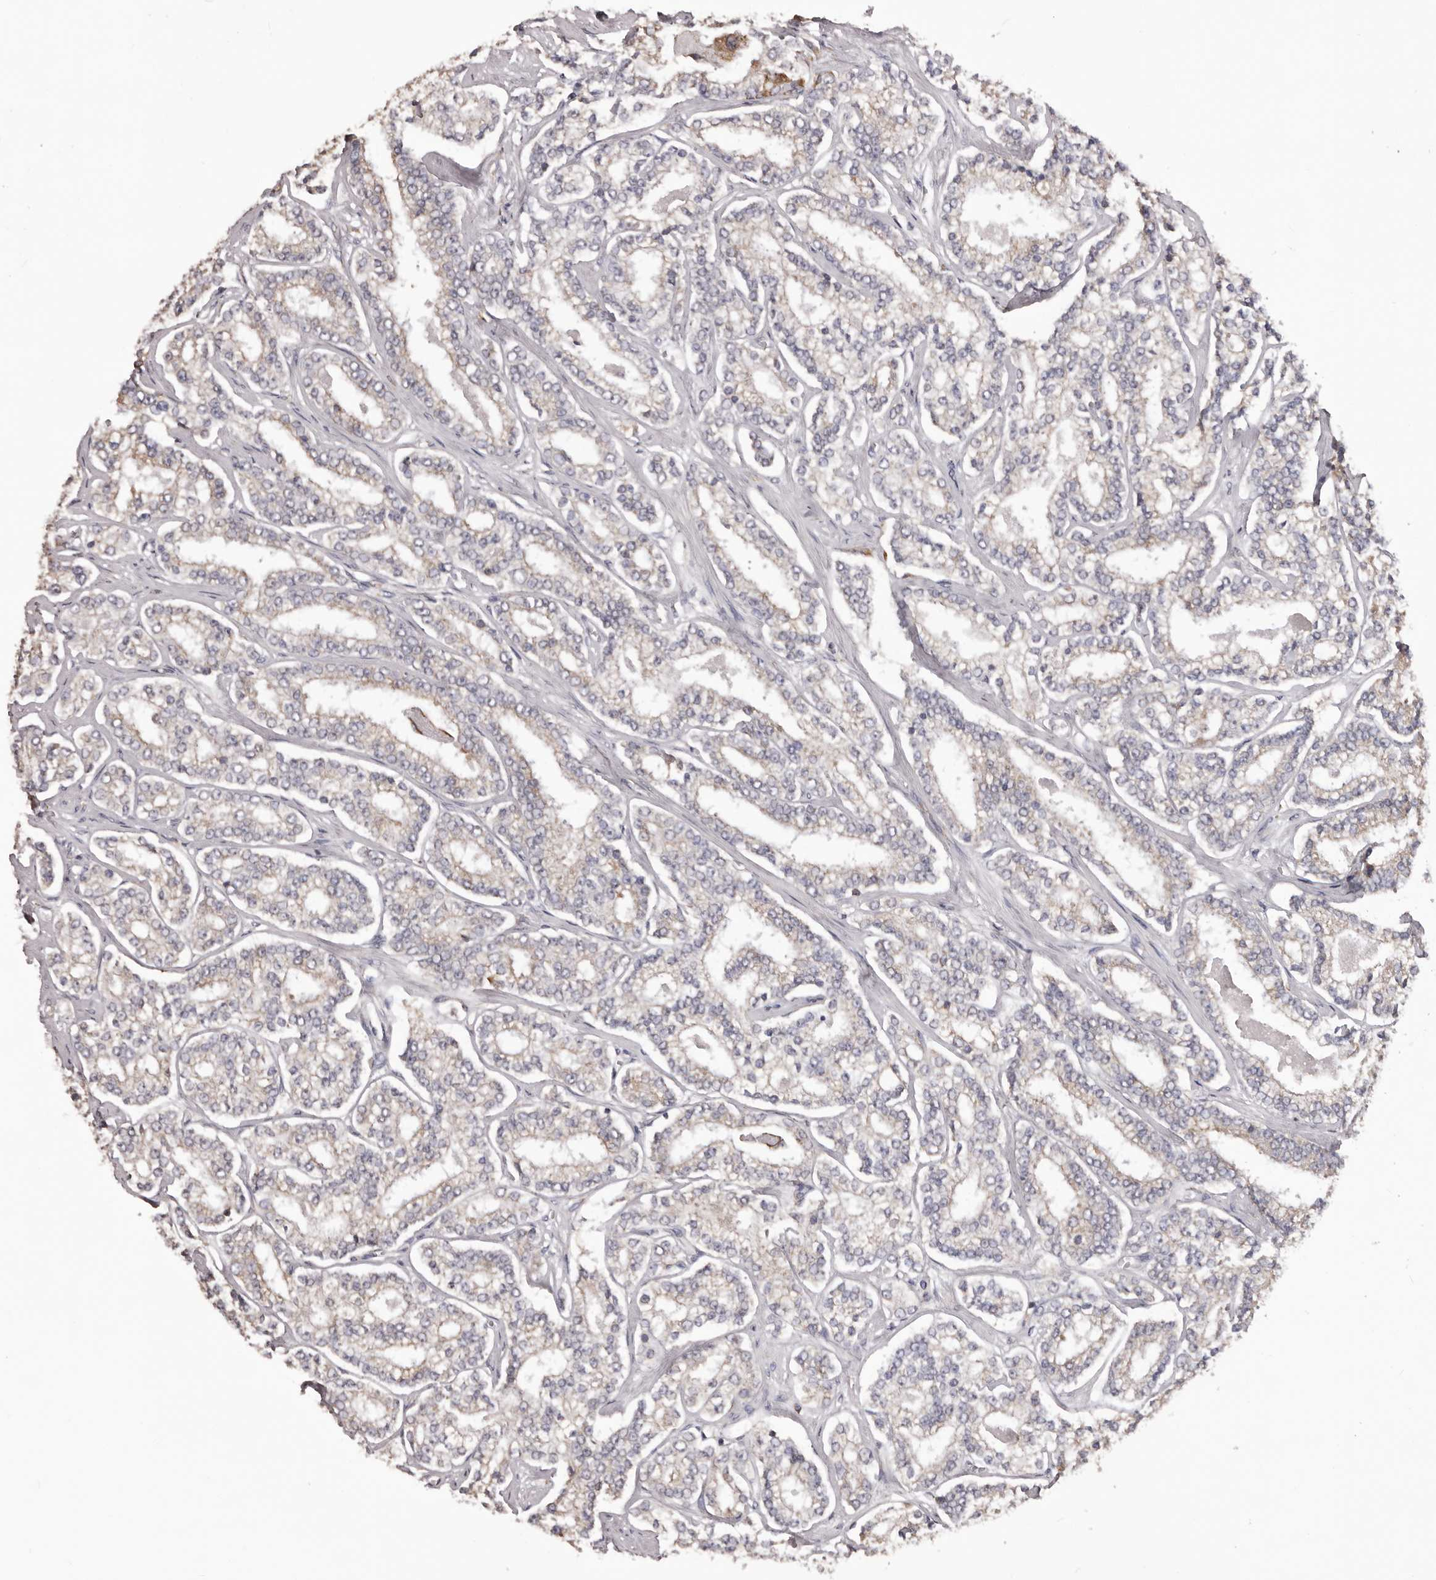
{"staining": {"intensity": "weak", "quantity": "<25%", "location": "cytoplasmic/membranous"}, "tissue": "prostate cancer", "cell_type": "Tumor cells", "image_type": "cancer", "snomed": [{"axis": "morphology", "description": "Normal tissue, NOS"}, {"axis": "morphology", "description": "Adenocarcinoma, High grade"}, {"axis": "topography", "description": "Prostate"}], "caption": "This histopathology image is of prostate cancer (adenocarcinoma (high-grade)) stained with immunohistochemistry to label a protein in brown with the nuclei are counter-stained blue. There is no expression in tumor cells.", "gene": "QRSL1", "patient": {"sex": "male", "age": 83}}